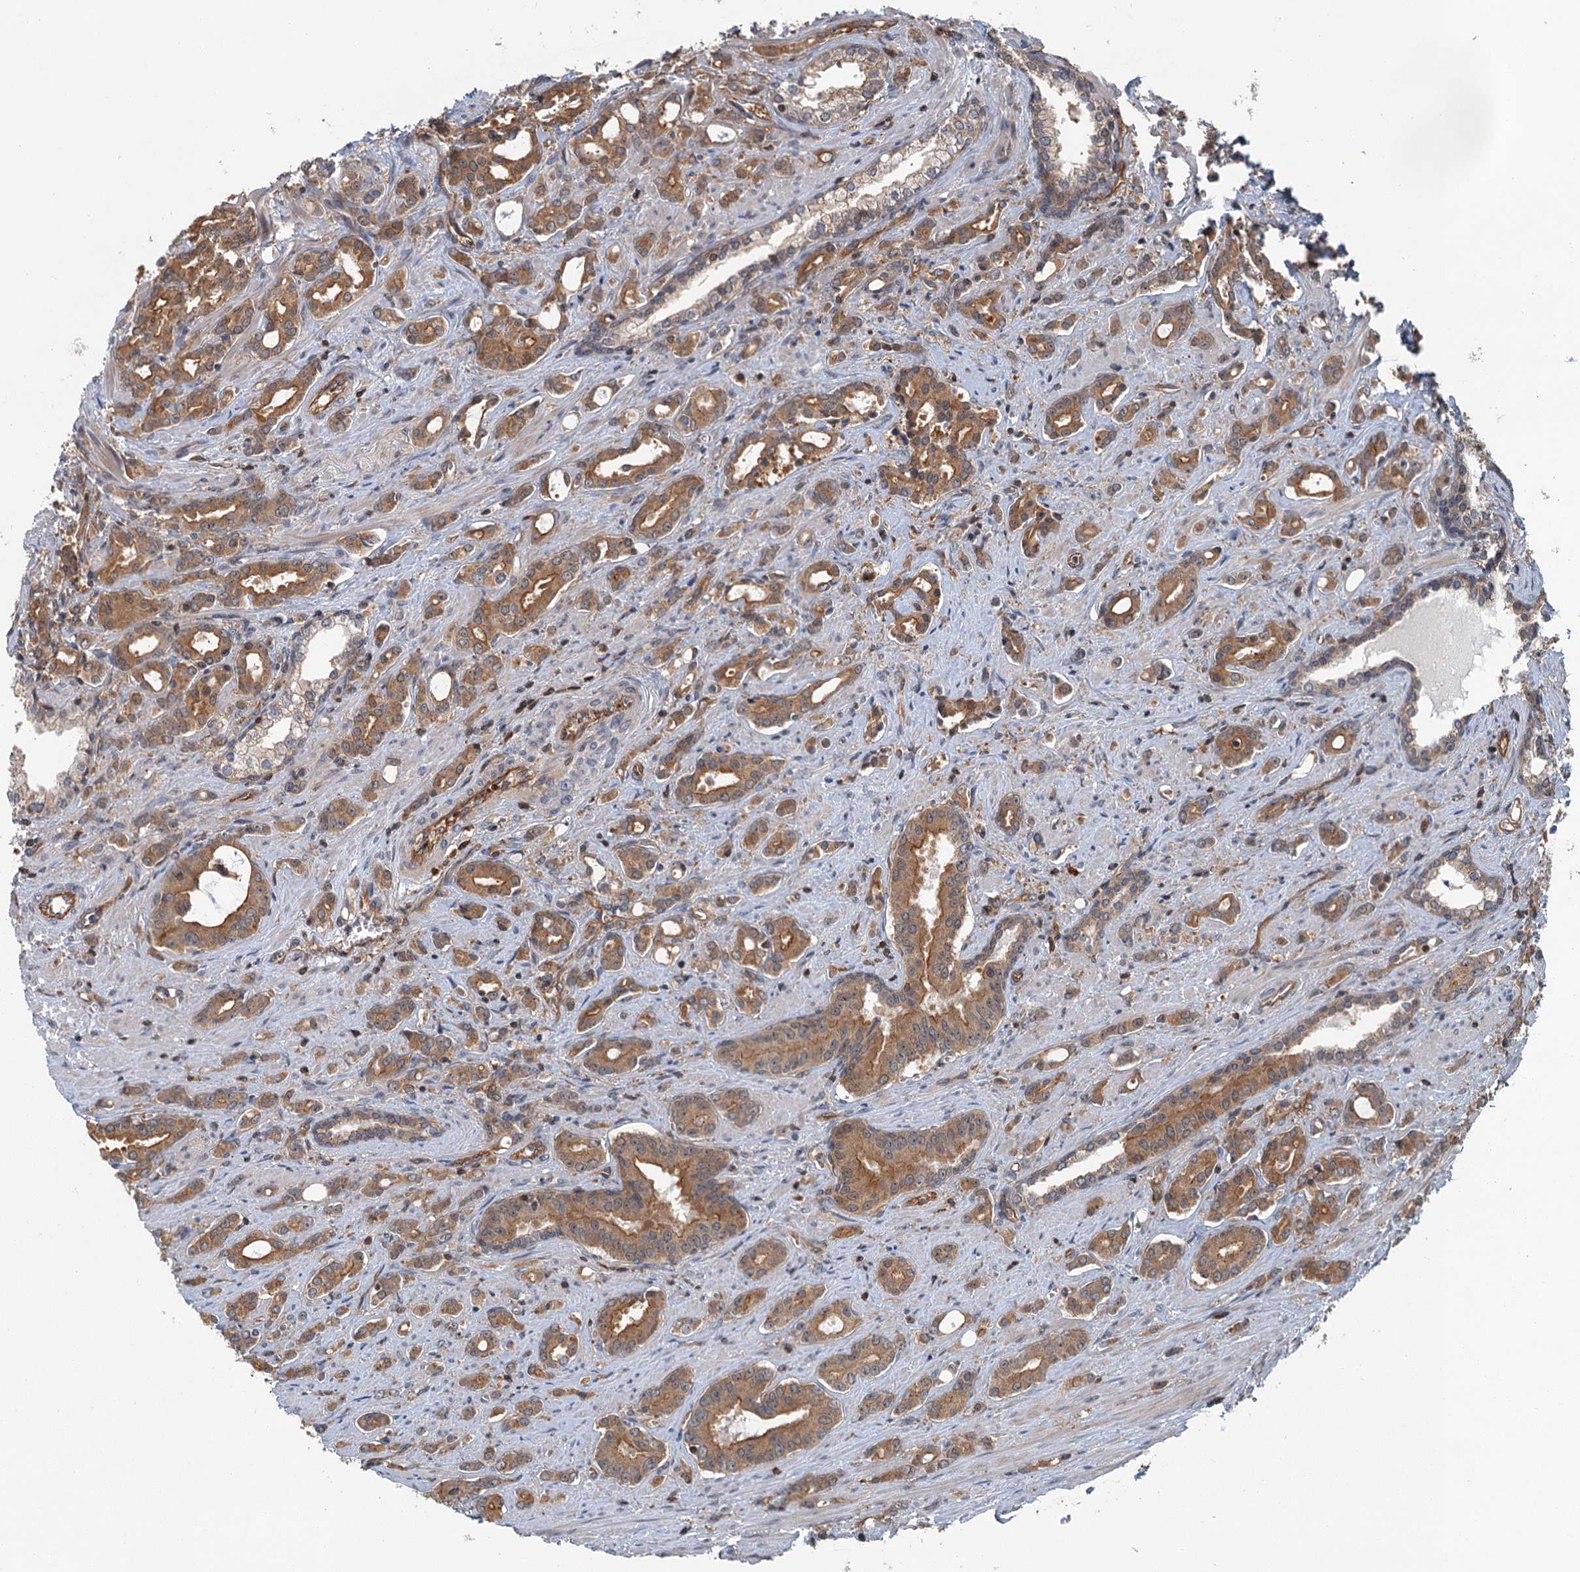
{"staining": {"intensity": "moderate", "quantity": ">75%", "location": "cytoplasmic/membranous"}, "tissue": "prostate cancer", "cell_type": "Tumor cells", "image_type": "cancer", "snomed": [{"axis": "morphology", "description": "Adenocarcinoma, High grade"}, {"axis": "topography", "description": "Prostate"}], "caption": "DAB immunohistochemical staining of adenocarcinoma (high-grade) (prostate) exhibits moderate cytoplasmic/membranous protein expression in approximately >75% of tumor cells.", "gene": "ZNF527", "patient": {"sex": "male", "age": 72}}